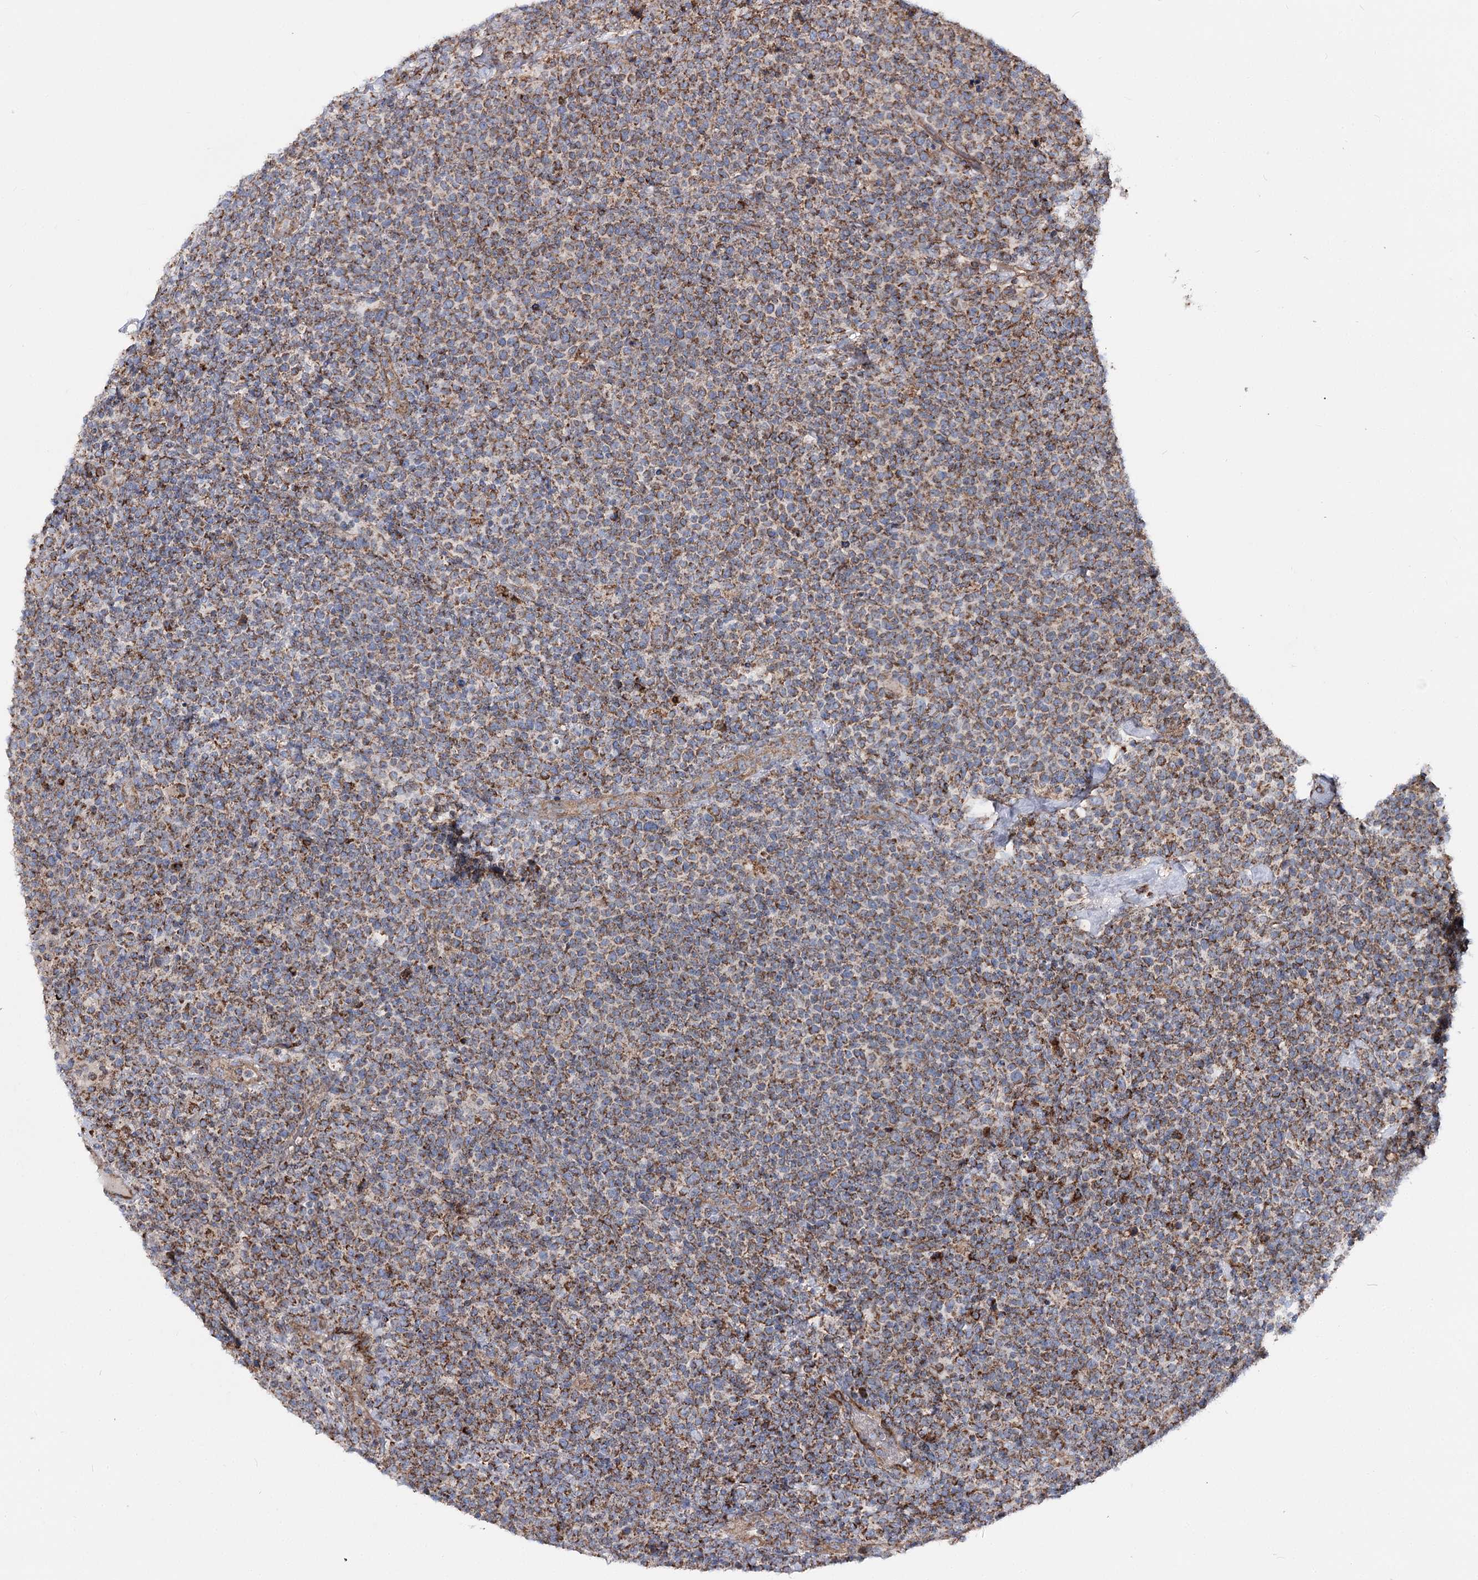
{"staining": {"intensity": "moderate", "quantity": ">75%", "location": "cytoplasmic/membranous"}, "tissue": "lymphoma", "cell_type": "Tumor cells", "image_type": "cancer", "snomed": [{"axis": "morphology", "description": "Malignant lymphoma, non-Hodgkin's type, High grade"}, {"axis": "topography", "description": "Lymph node"}], "caption": "Immunohistochemical staining of human lymphoma displays medium levels of moderate cytoplasmic/membranous protein positivity in about >75% of tumor cells. Using DAB (3,3'-diaminobenzidine) (brown) and hematoxylin (blue) stains, captured at high magnification using brightfield microscopy.", "gene": "MSANTD2", "patient": {"sex": "male", "age": 61}}